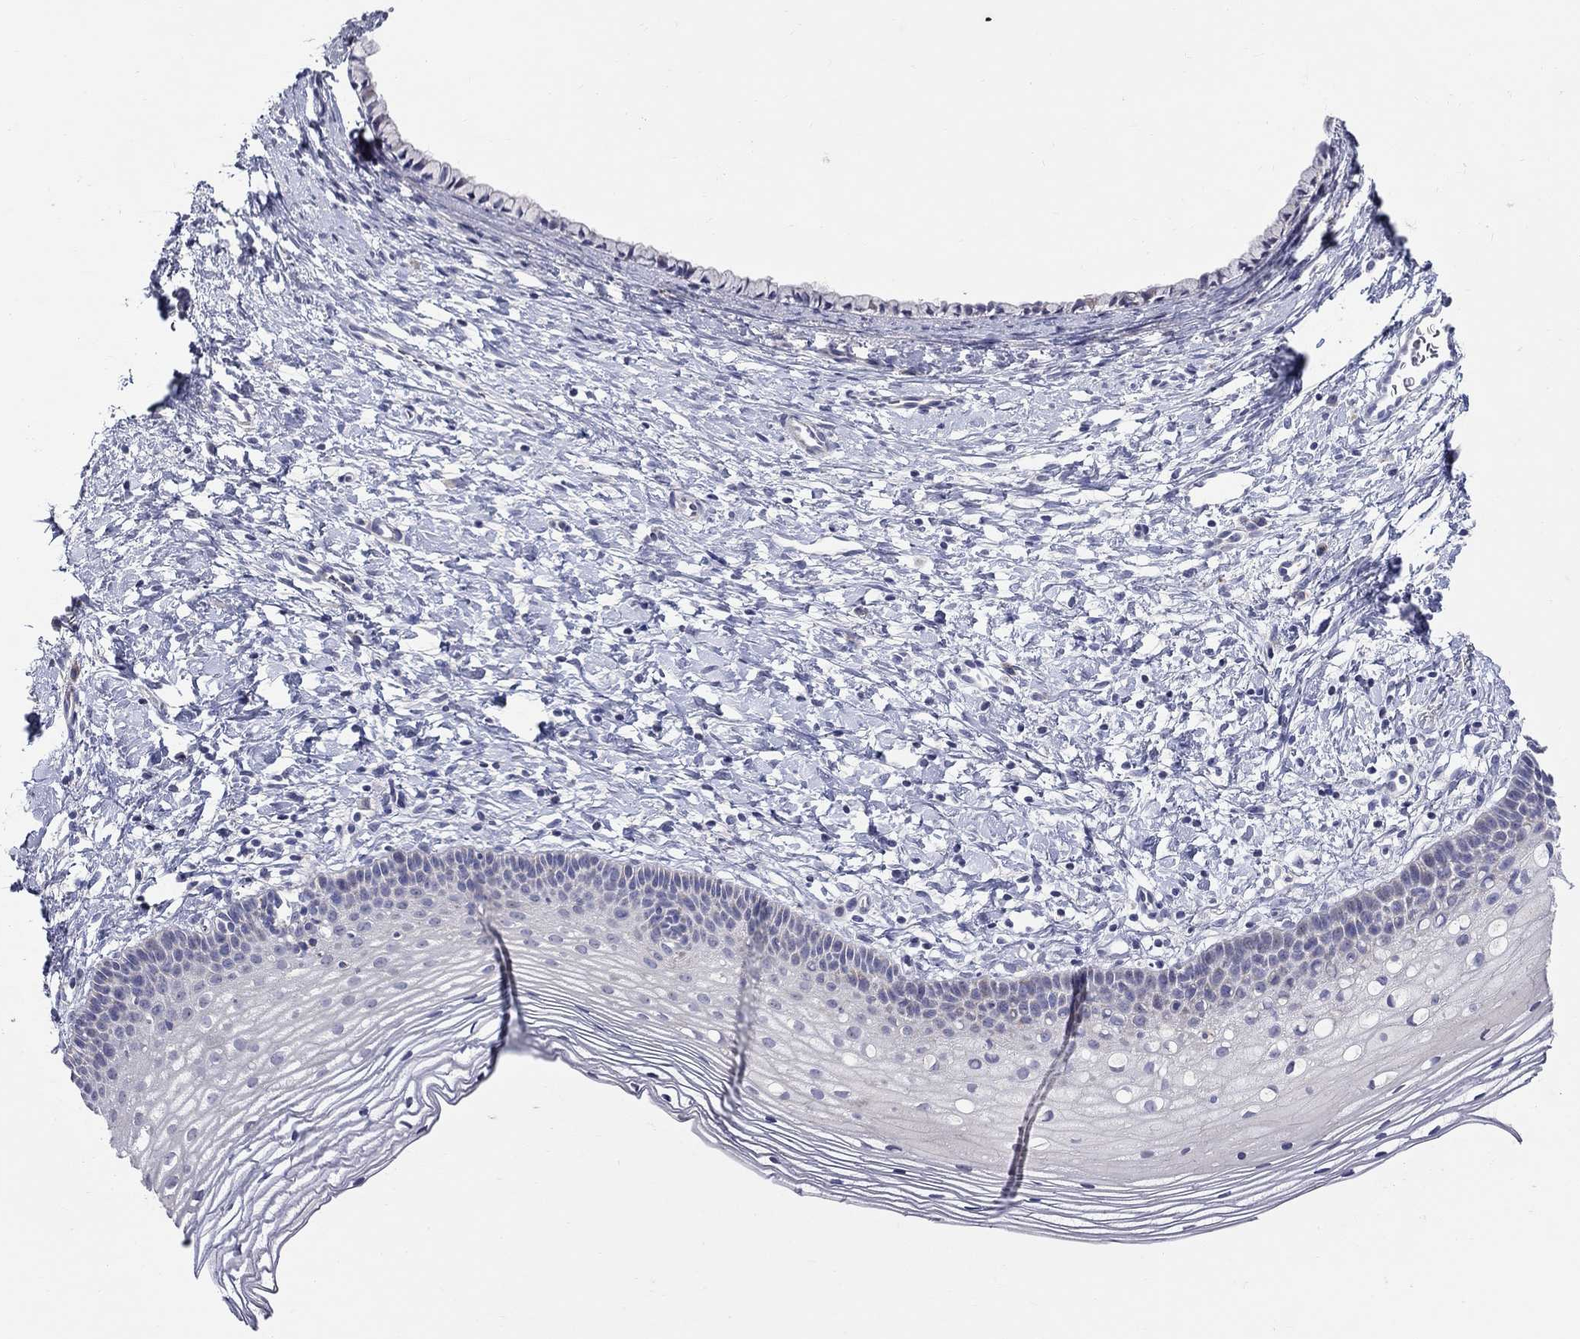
{"staining": {"intensity": "negative", "quantity": "none", "location": "none"}, "tissue": "cervix", "cell_type": "Glandular cells", "image_type": "normal", "snomed": [{"axis": "morphology", "description": "Normal tissue, NOS"}, {"axis": "topography", "description": "Cervix"}], "caption": "Immunohistochemistry (IHC) of normal cervix exhibits no positivity in glandular cells.", "gene": "HMX2", "patient": {"sex": "female", "age": 39}}